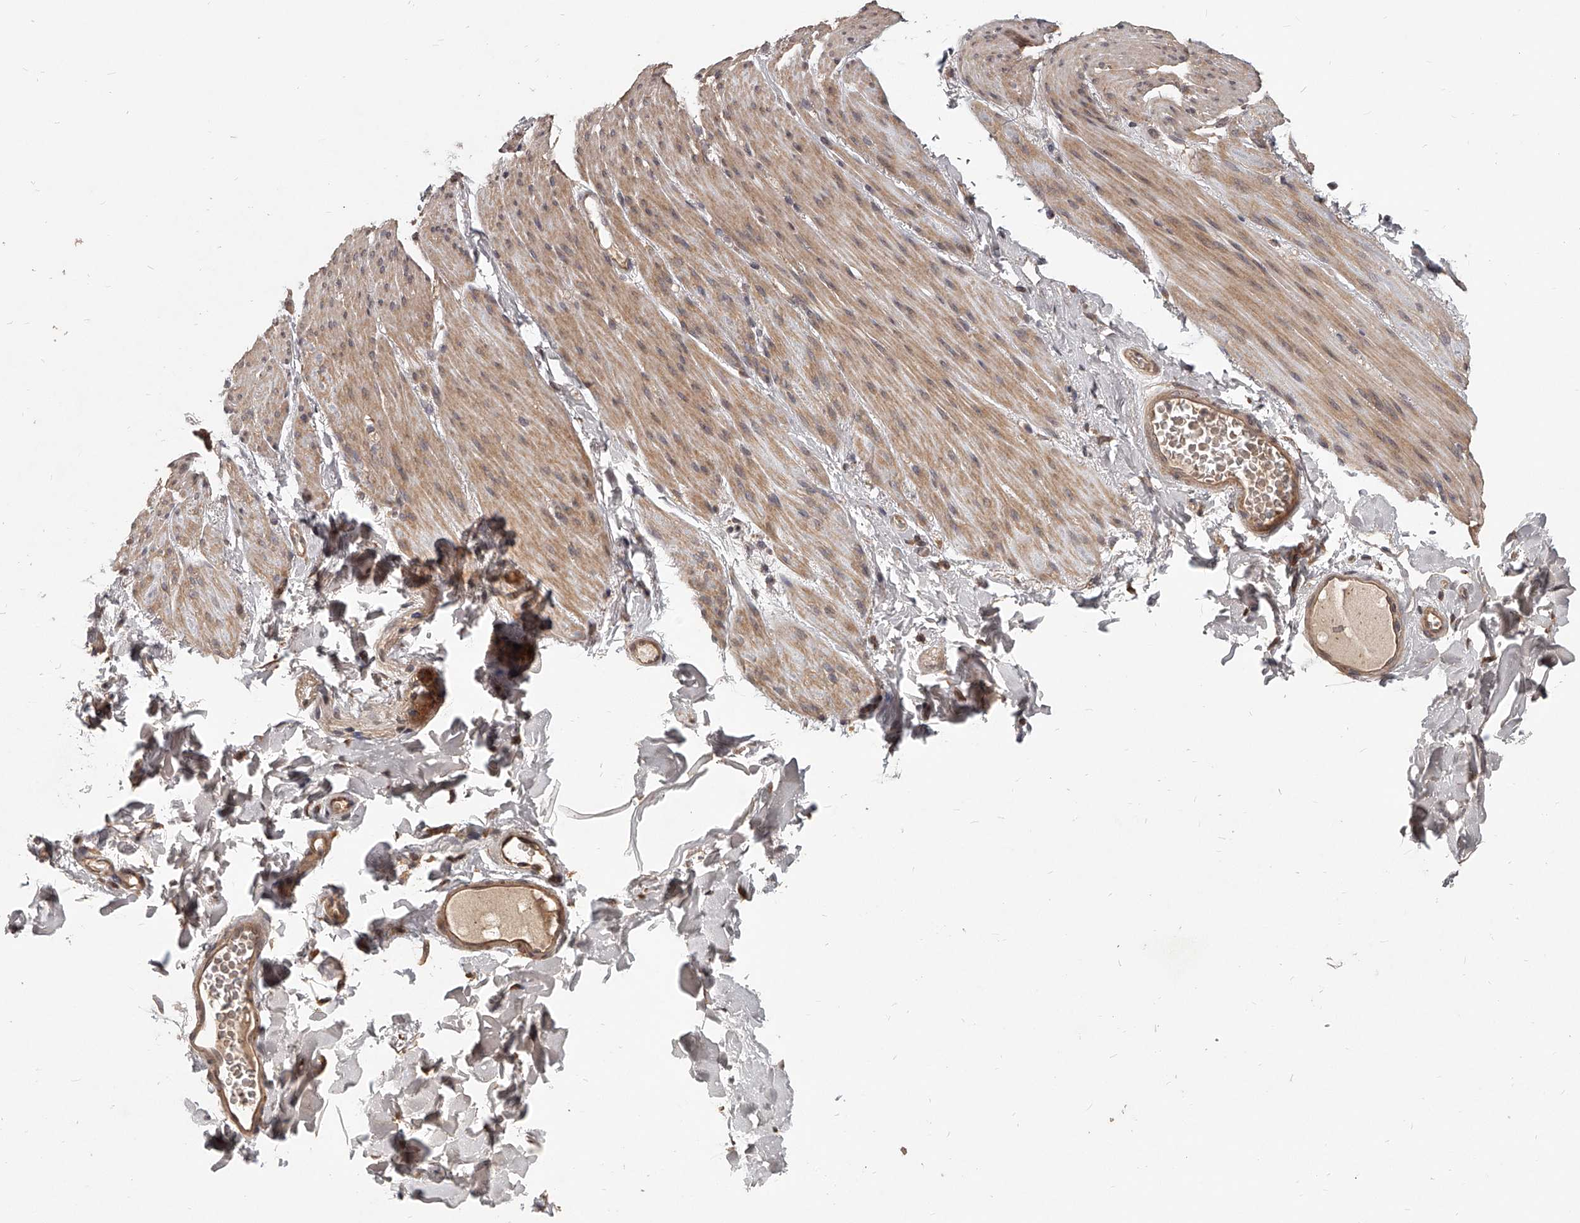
{"staining": {"intensity": "moderate", "quantity": ">75%", "location": "cytoplasmic/membranous"}, "tissue": "smooth muscle", "cell_type": "Smooth muscle cells", "image_type": "normal", "snomed": [{"axis": "morphology", "description": "Normal tissue, NOS"}, {"axis": "topography", "description": "Colon"}, {"axis": "topography", "description": "Peripheral nerve tissue"}], "caption": "About >75% of smooth muscle cells in normal human smooth muscle exhibit moderate cytoplasmic/membranous protein positivity as visualized by brown immunohistochemical staining.", "gene": "SLC37A1", "patient": {"sex": "female", "age": 61}}